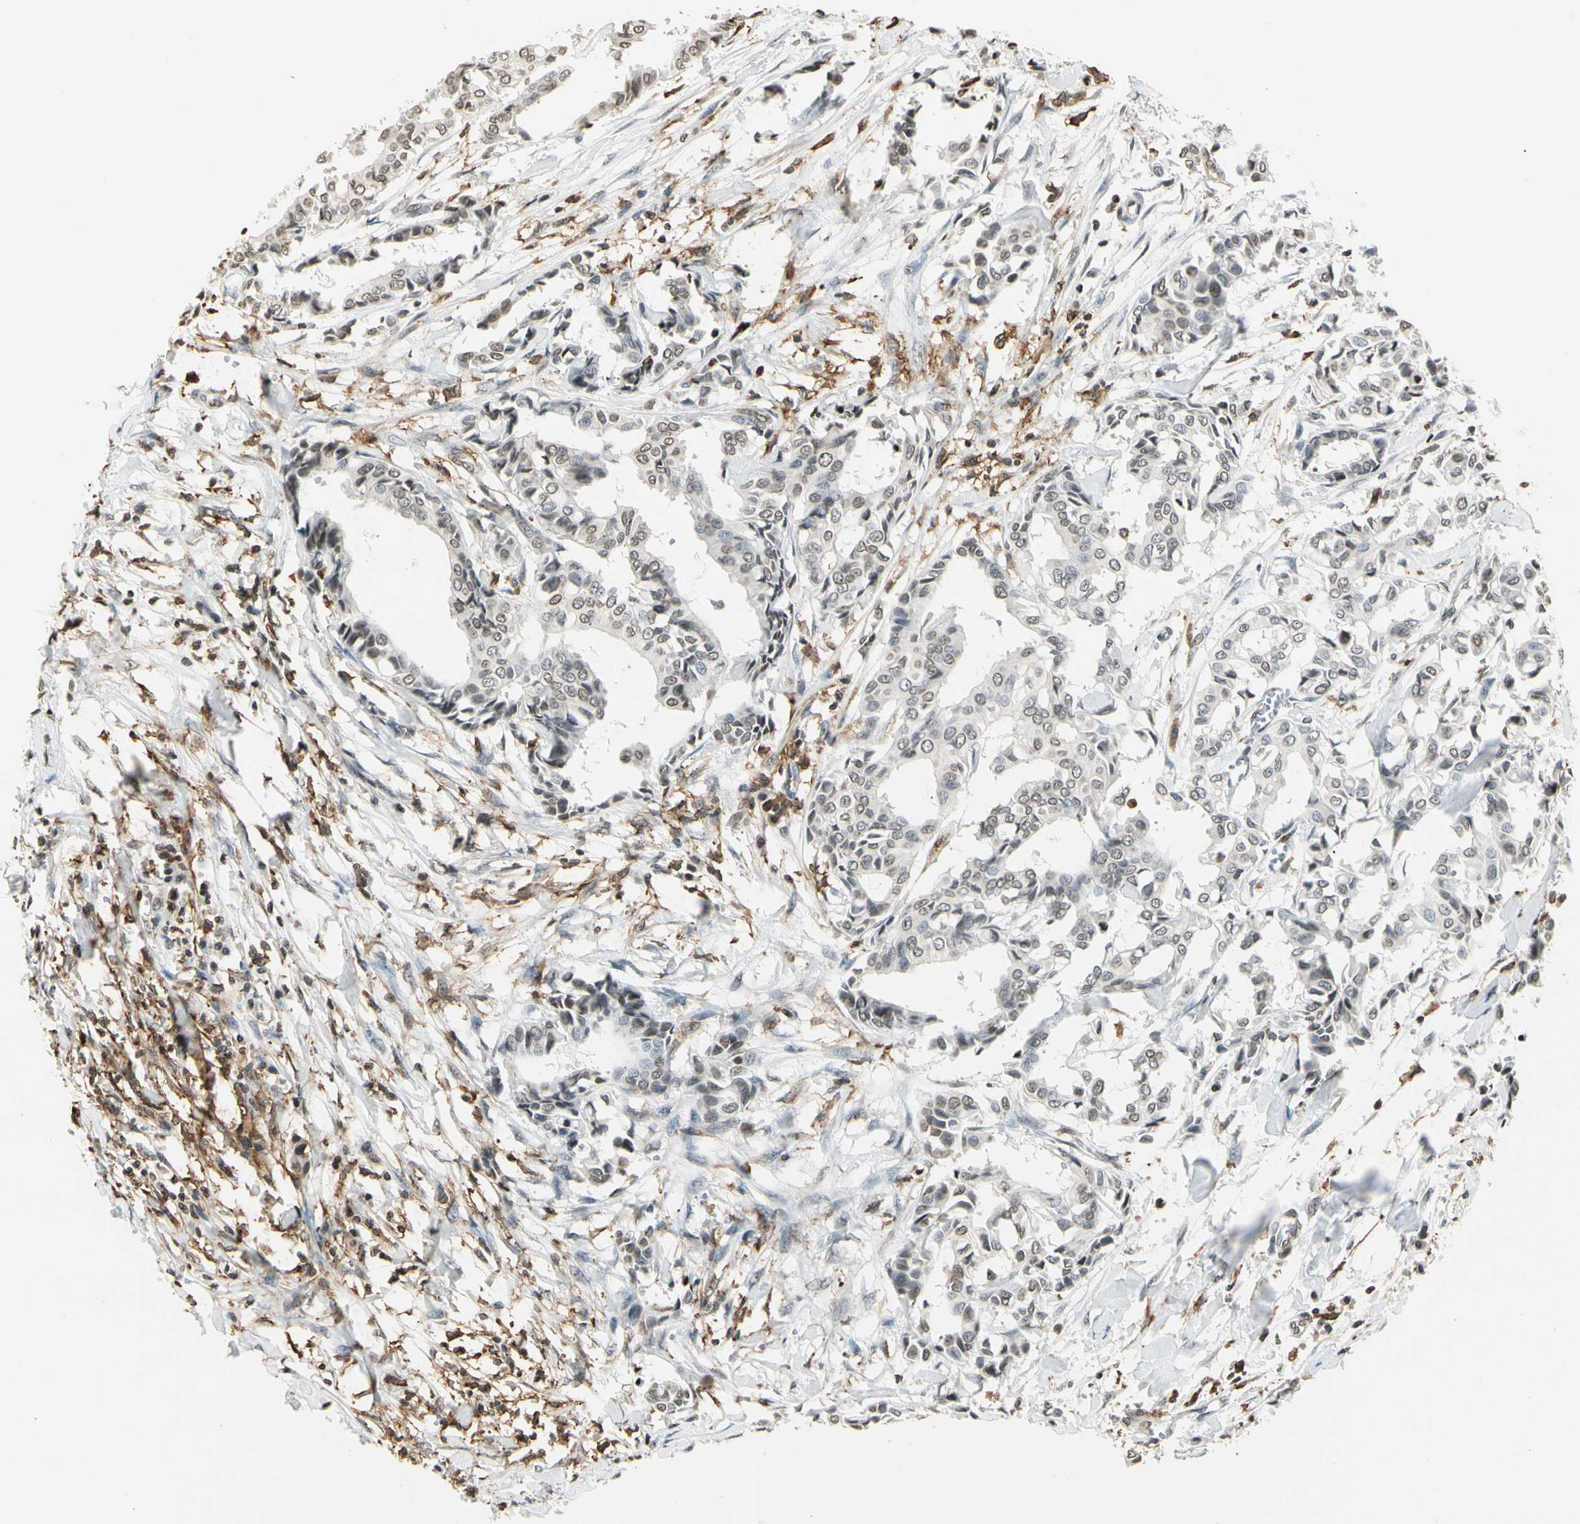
{"staining": {"intensity": "weak", "quantity": "<25%", "location": "nuclear"}, "tissue": "head and neck cancer", "cell_type": "Tumor cells", "image_type": "cancer", "snomed": [{"axis": "morphology", "description": "Adenocarcinoma, NOS"}, {"axis": "topography", "description": "Salivary gland"}, {"axis": "topography", "description": "Head-Neck"}], "caption": "This is an immunohistochemistry (IHC) micrograph of human head and neck cancer (adenocarcinoma). There is no staining in tumor cells.", "gene": "FER", "patient": {"sex": "female", "age": 59}}